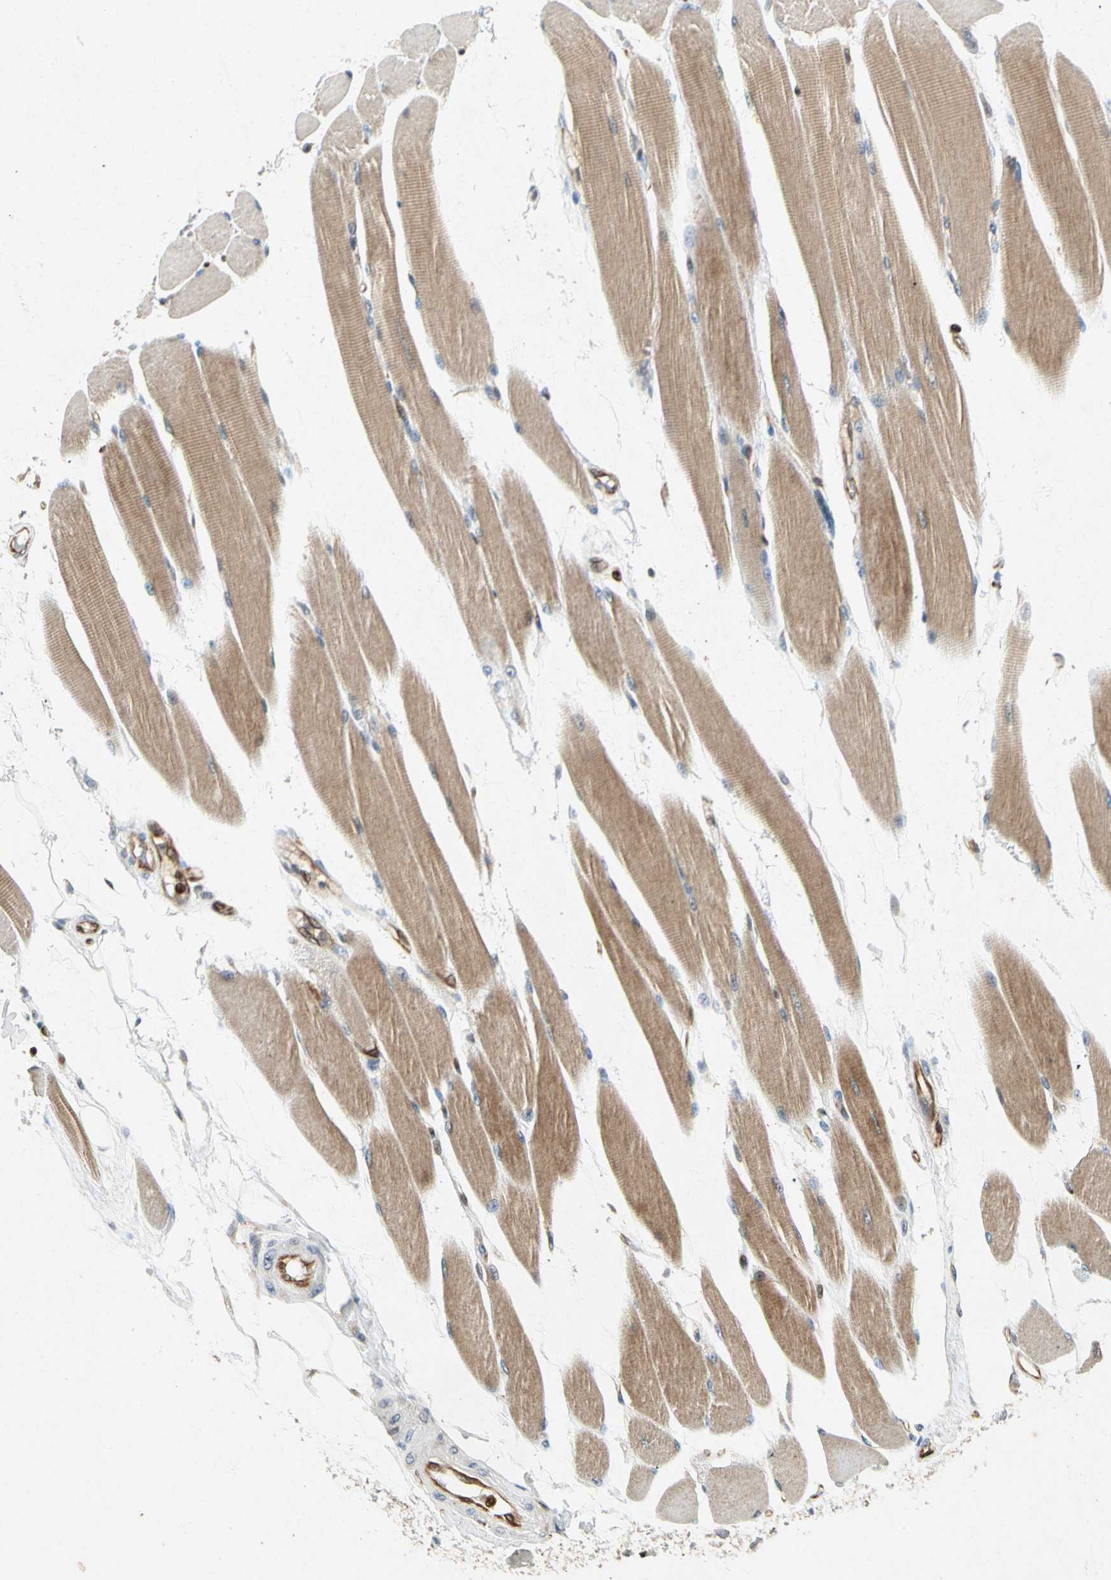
{"staining": {"intensity": "moderate", "quantity": ">75%", "location": "cytoplasmic/membranous"}, "tissue": "skeletal muscle", "cell_type": "Myocytes", "image_type": "normal", "snomed": [{"axis": "morphology", "description": "Normal tissue, NOS"}, {"axis": "topography", "description": "Skeletal muscle"}, {"axis": "topography", "description": "Peripheral nerve tissue"}], "caption": "Immunohistochemistry (IHC) image of unremarkable skeletal muscle stained for a protein (brown), which exhibits medium levels of moderate cytoplasmic/membranous staining in about >75% of myocytes.", "gene": "TAPBP", "patient": {"sex": "female", "age": 84}}